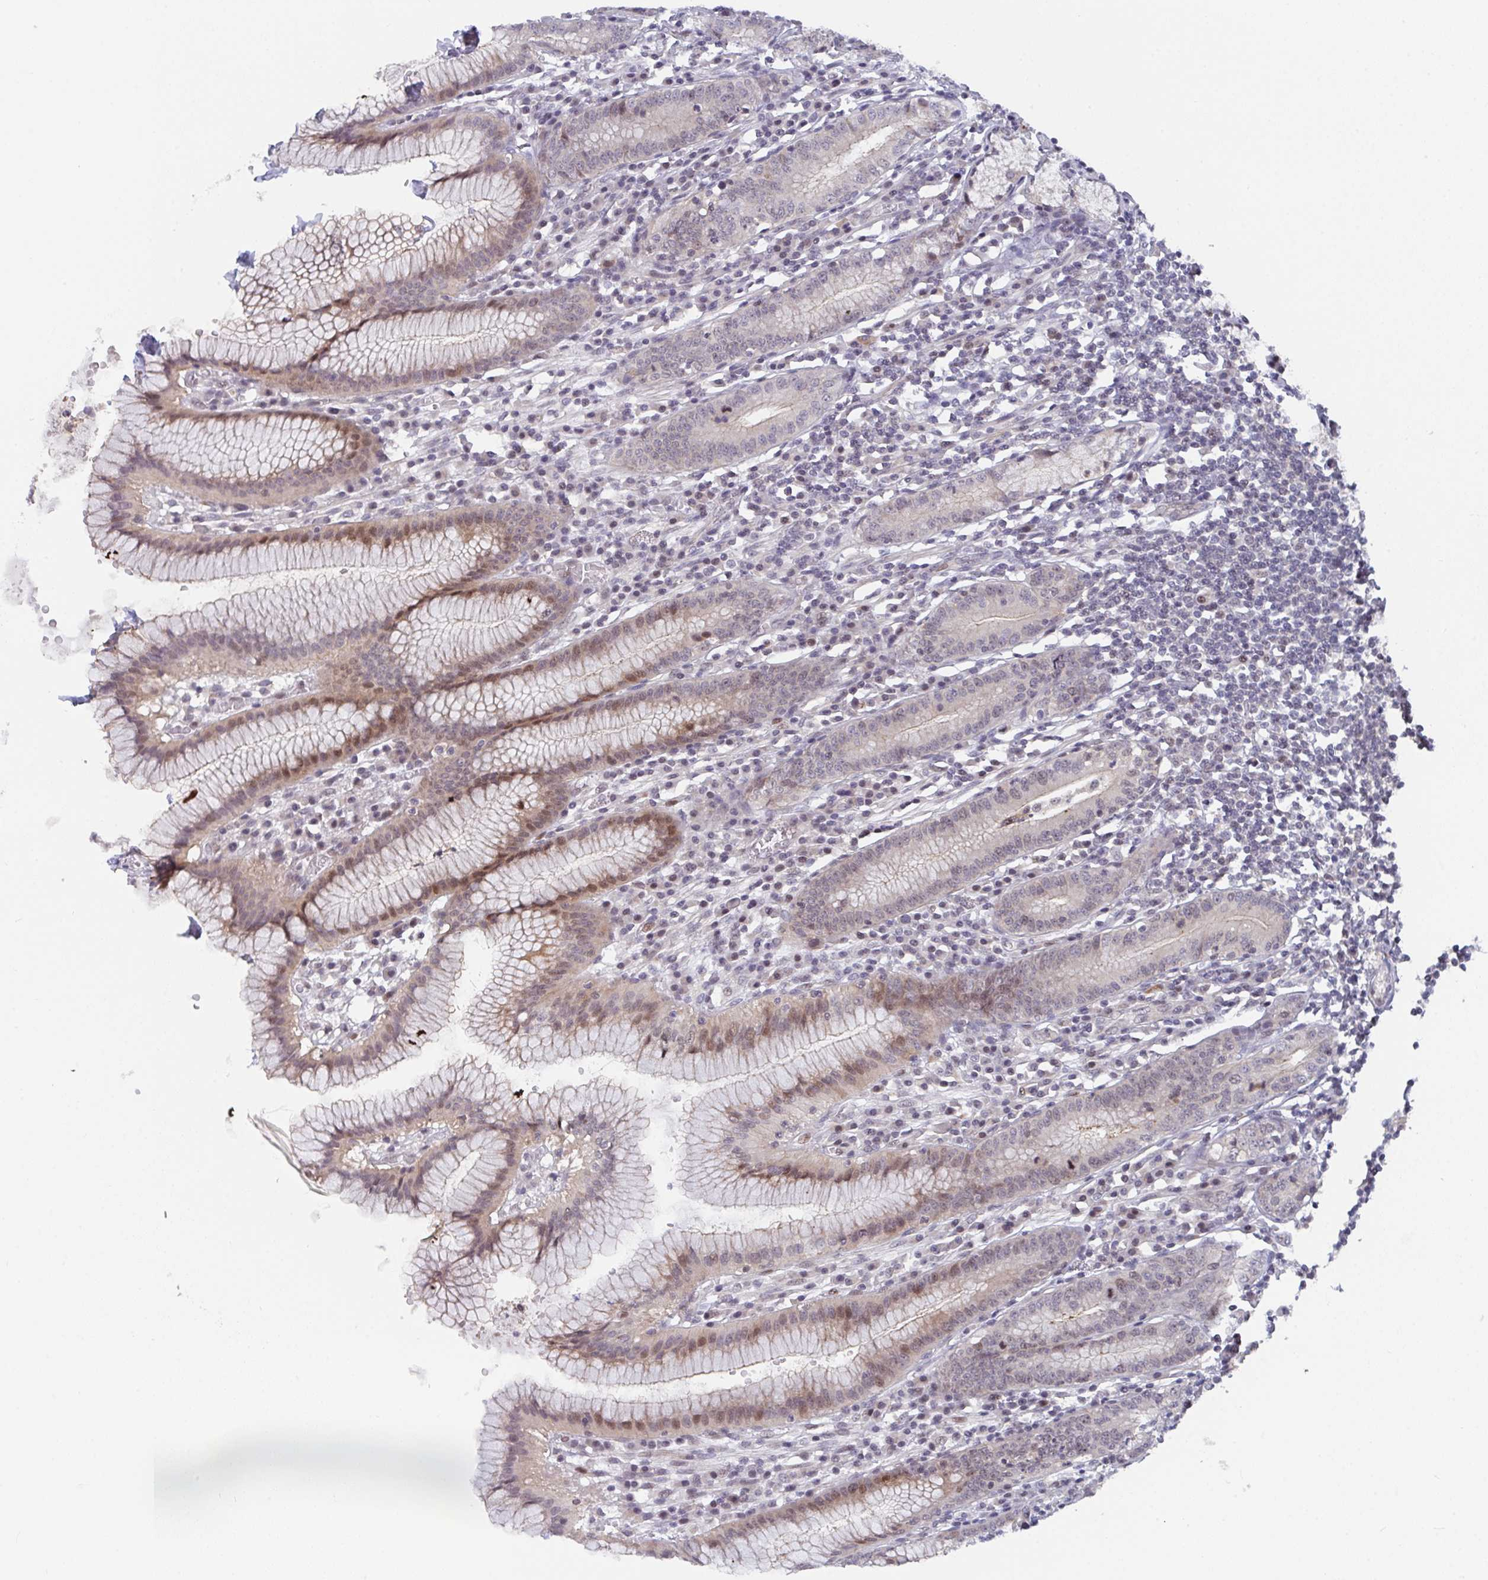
{"staining": {"intensity": "moderate", "quantity": "25%-75%", "location": "cytoplasmic/membranous,nuclear"}, "tissue": "stomach", "cell_type": "Glandular cells", "image_type": "normal", "snomed": [{"axis": "morphology", "description": "Normal tissue, NOS"}, {"axis": "topography", "description": "Stomach"}], "caption": "Immunohistochemical staining of benign stomach shows moderate cytoplasmic/membranous,nuclear protein positivity in approximately 25%-75% of glandular cells.", "gene": "RBM18", "patient": {"sex": "male", "age": 55}}